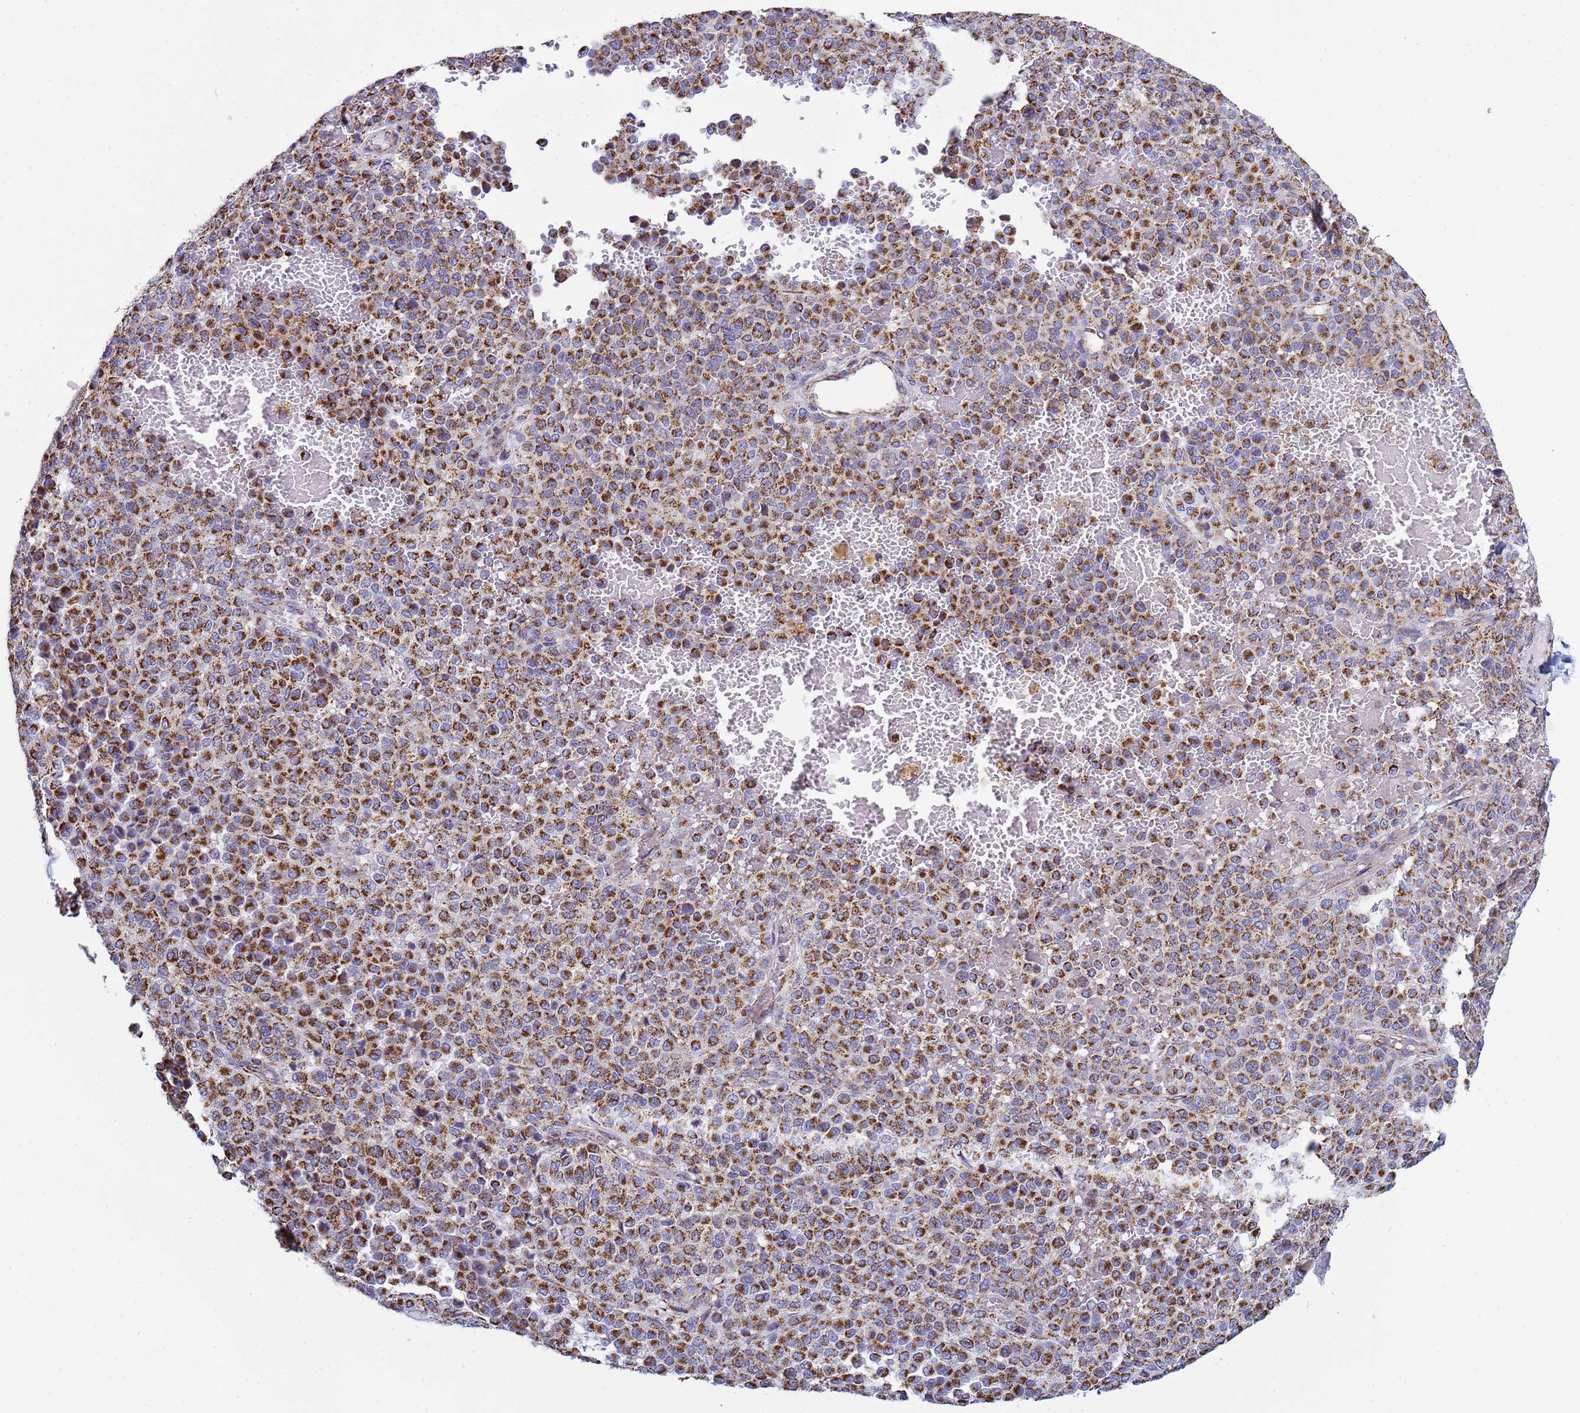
{"staining": {"intensity": "strong", "quantity": ">75%", "location": "cytoplasmic/membranous"}, "tissue": "melanoma", "cell_type": "Tumor cells", "image_type": "cancer", "snomed": [{"axis": "morphology", "description": "Malignant melanoma, Metastatic site"}, {"axis": "topography", "description": "Pancreas"}], "caption": "IHC photomicrograph of neoplastic tissue: human malignant melanoma (metastatic site) stained using immunohistochemistry (IHC) reveals high levels of strong protein expression localized specifically in the cytoplasmic/membranous of tumor cells, appearing as a cytoplasmic/membranous brown color.", "gene": "COQ4", "patient": {"sex": "female", "age": 30}}